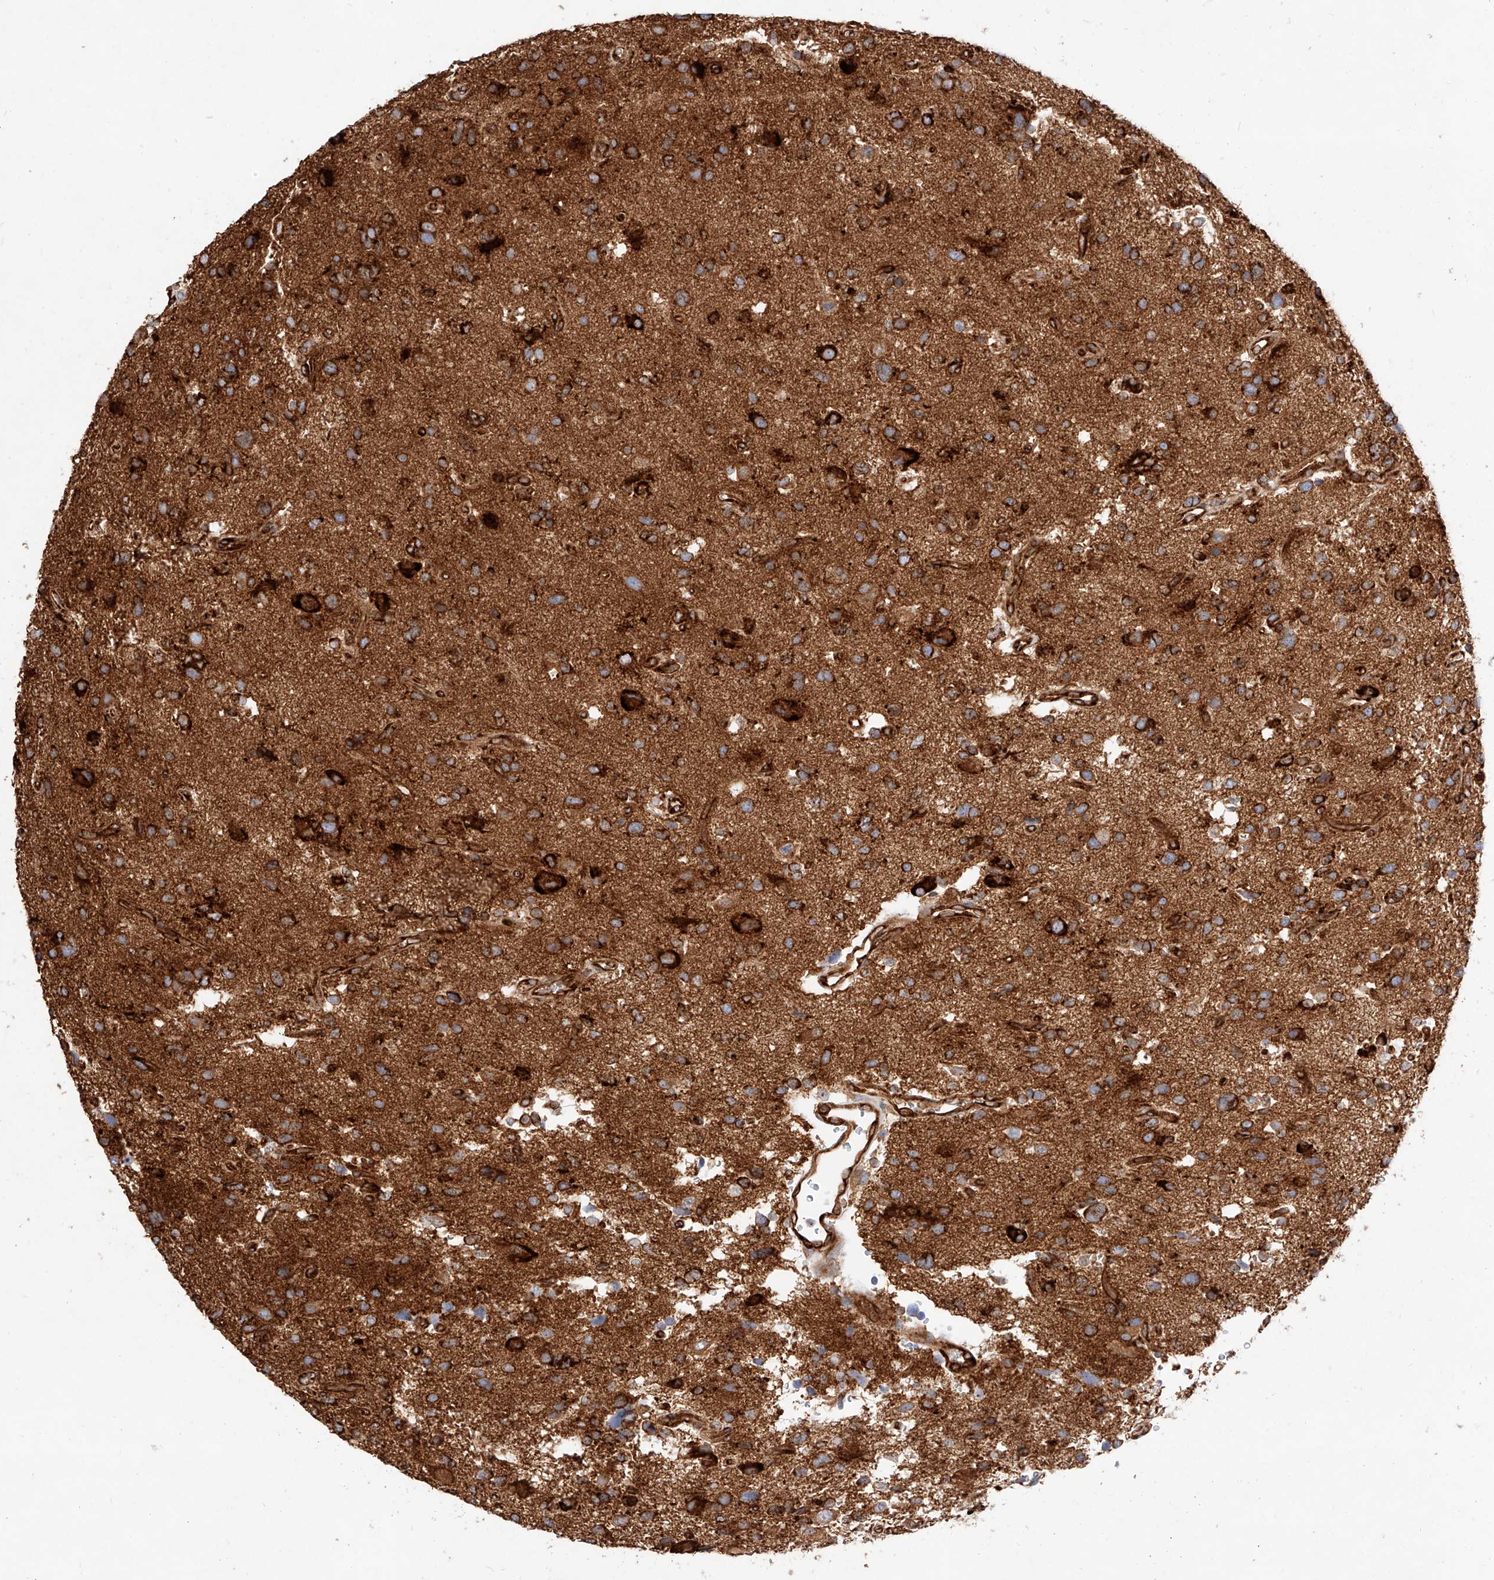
{"staining": {"intensity": "strong", "quantity": ">75%", "location": "cytoplasmic/membranous"}, "tissue": "glioma", "cell_type": "Tumor cells", "image_type": "cancer", "snomed": [{"axis": "morphology", "description": "Glioma, malignant, High grade"}, {"axis": "topography", "description": "Brain"}], "caption": "This image shows immunohistochemistry staining of human malignant glioma (high-grade), with high strong cytoplasmic/membranous expression in approximately >75% of tumor cells.", "gene": "CSGALNACT2", "patient": {"sex": "male", "age": 33}}